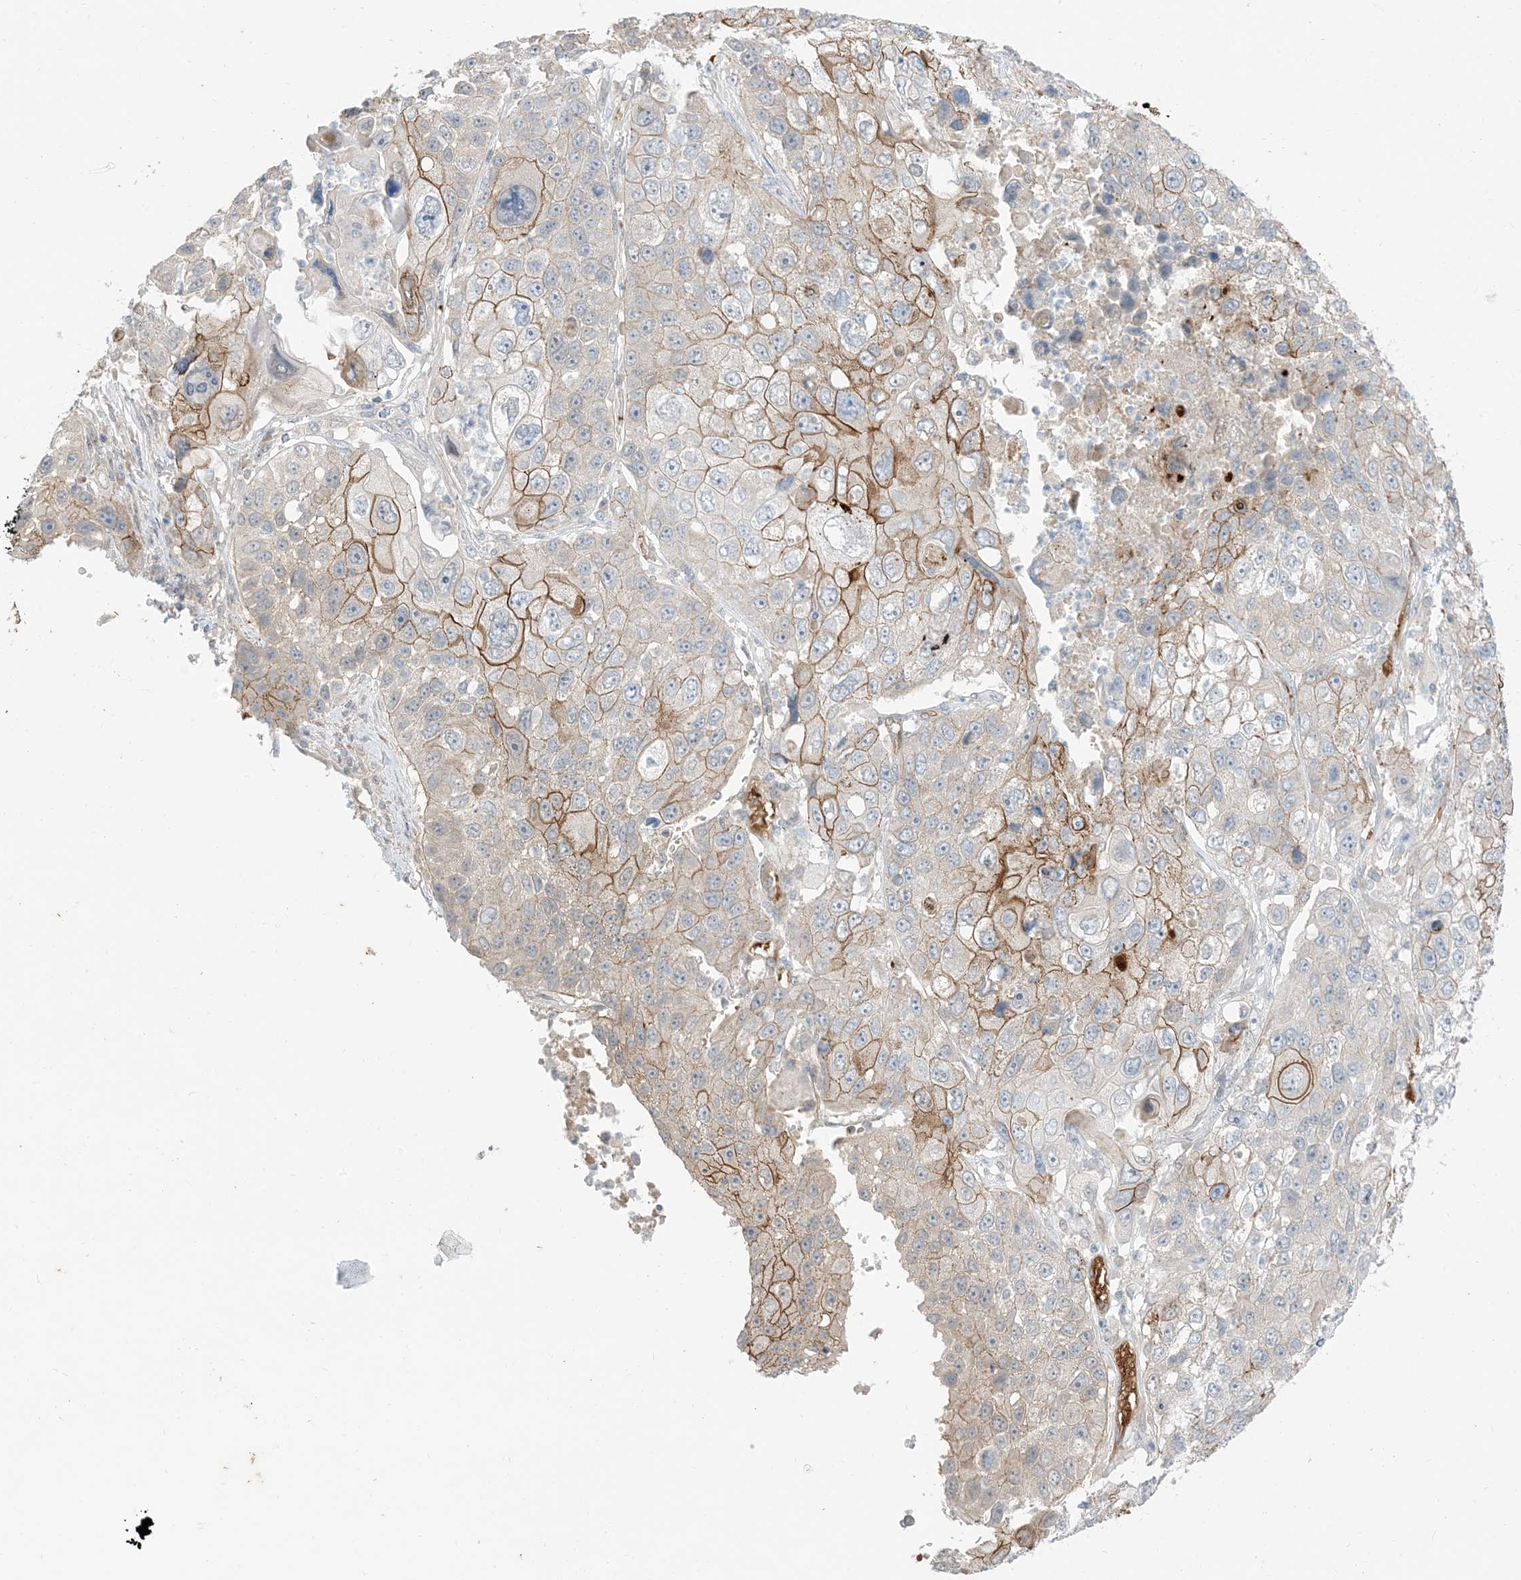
{"staining": {"intensity": "moderate", "quantity": "25%-75%", "location": "cytoplasmic/membranous"}, "tissue": "lung cancer", "cell_type": "Tumor cells", "image_type": "cancer", "snomed": [{"axis": "morphology", "description": "Squamous cell carcinoma, NOS"}, {"axis": "topography", "description": "Lung"}], "caption": "A histopathology image of squamous cell carcinoma (lung) stained for a protein shows moderate cytoplasmic/membranous brown staining in tumor cells.", "gene": "RIN1", "patient": {"sex": "male", "age": 61}}